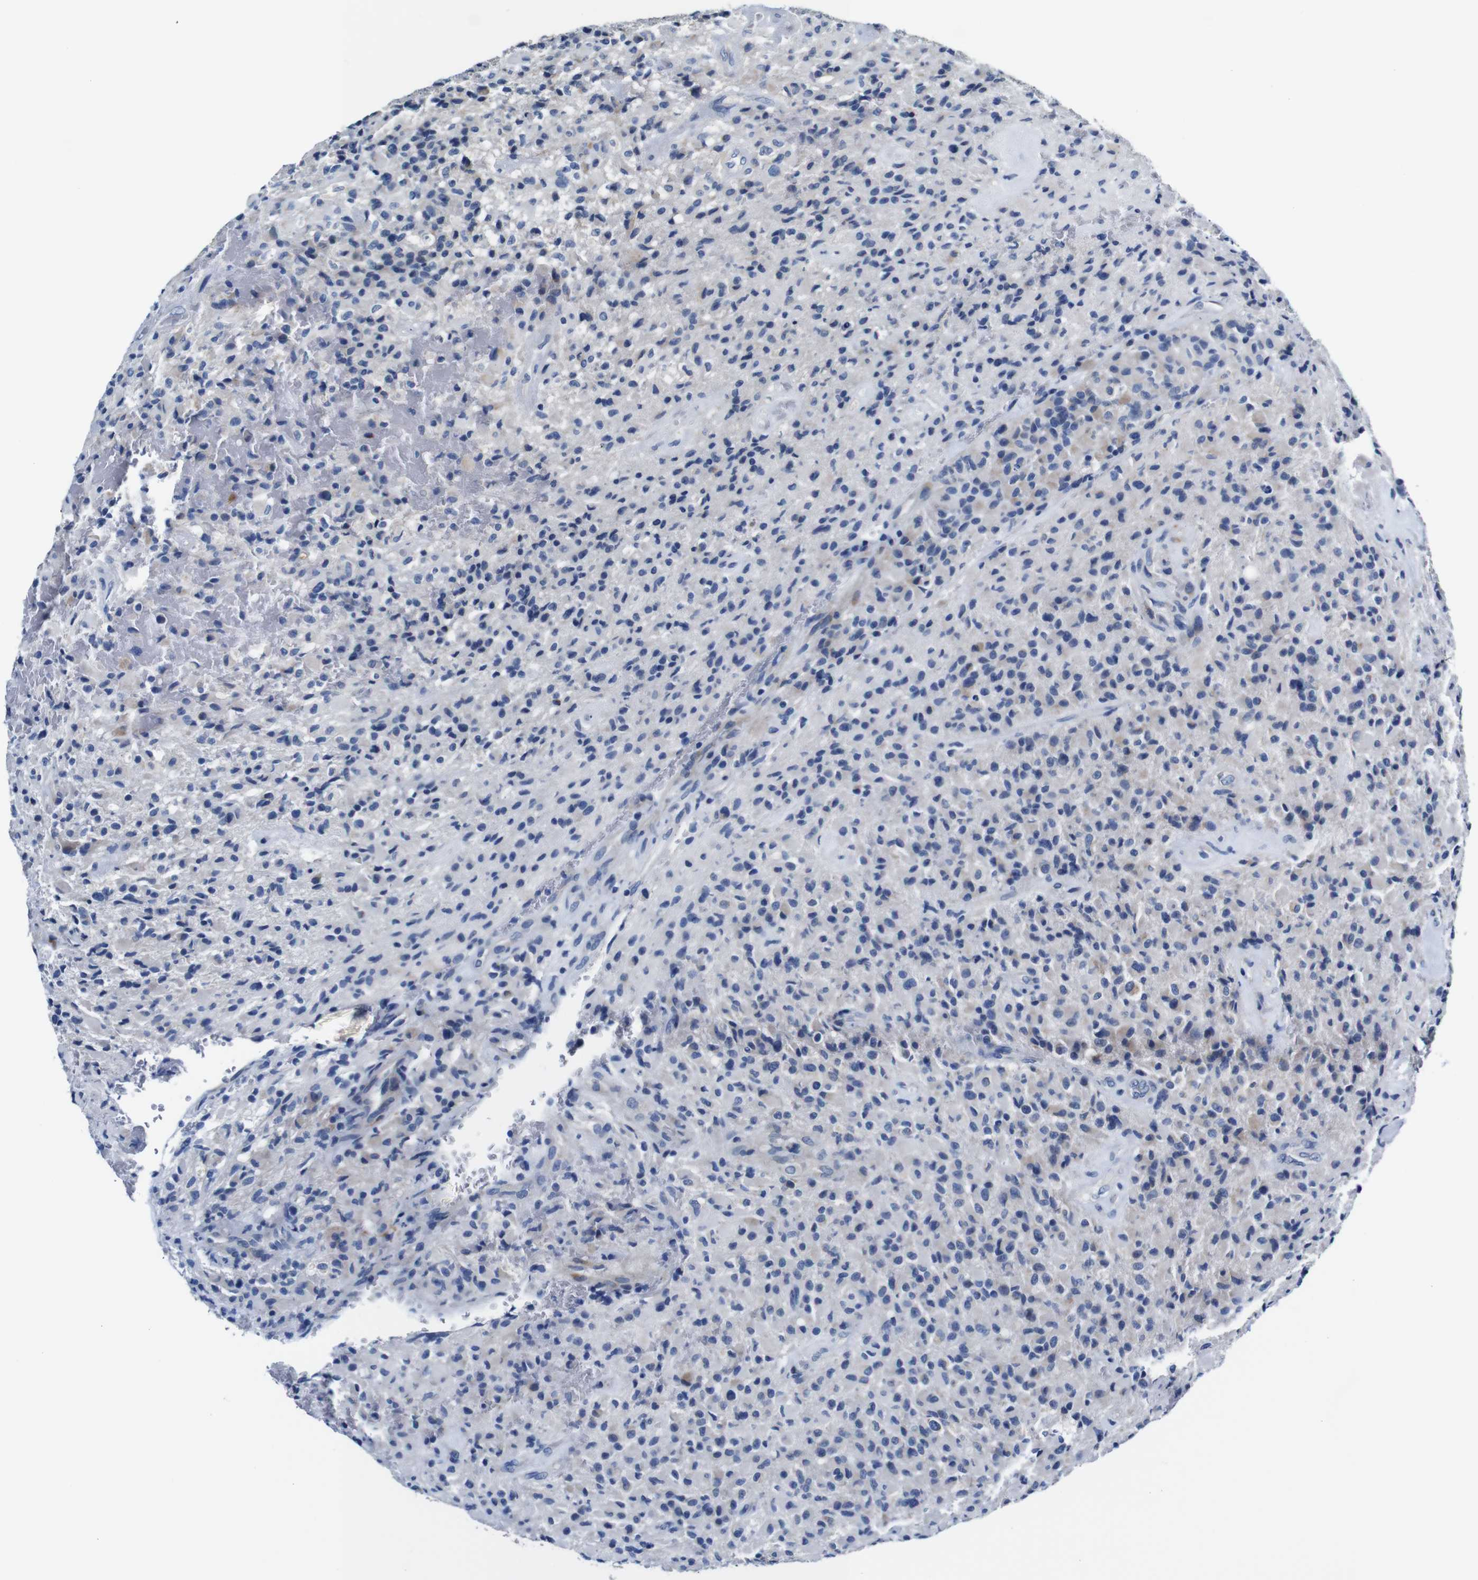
{"staining": {"intensity": "negative", "quantity": "none", "location": "none"}, "tissue": "glioma", "cell_type": "Tumor cells", "image_type": "cancer", "snomed": [{"axis": "morphology", "description": "Glioma, malignant, High grade"}, {"axis": "topography", "description": "Brain"}], "caption": "Photomicrograph shows no significant protein staining in tumor cells of glioma. (DAB IHC visualized using brightfield microscopy, high magnification).", "gene": "SNX19", "patient": {"sex": "male", "age": 71}}